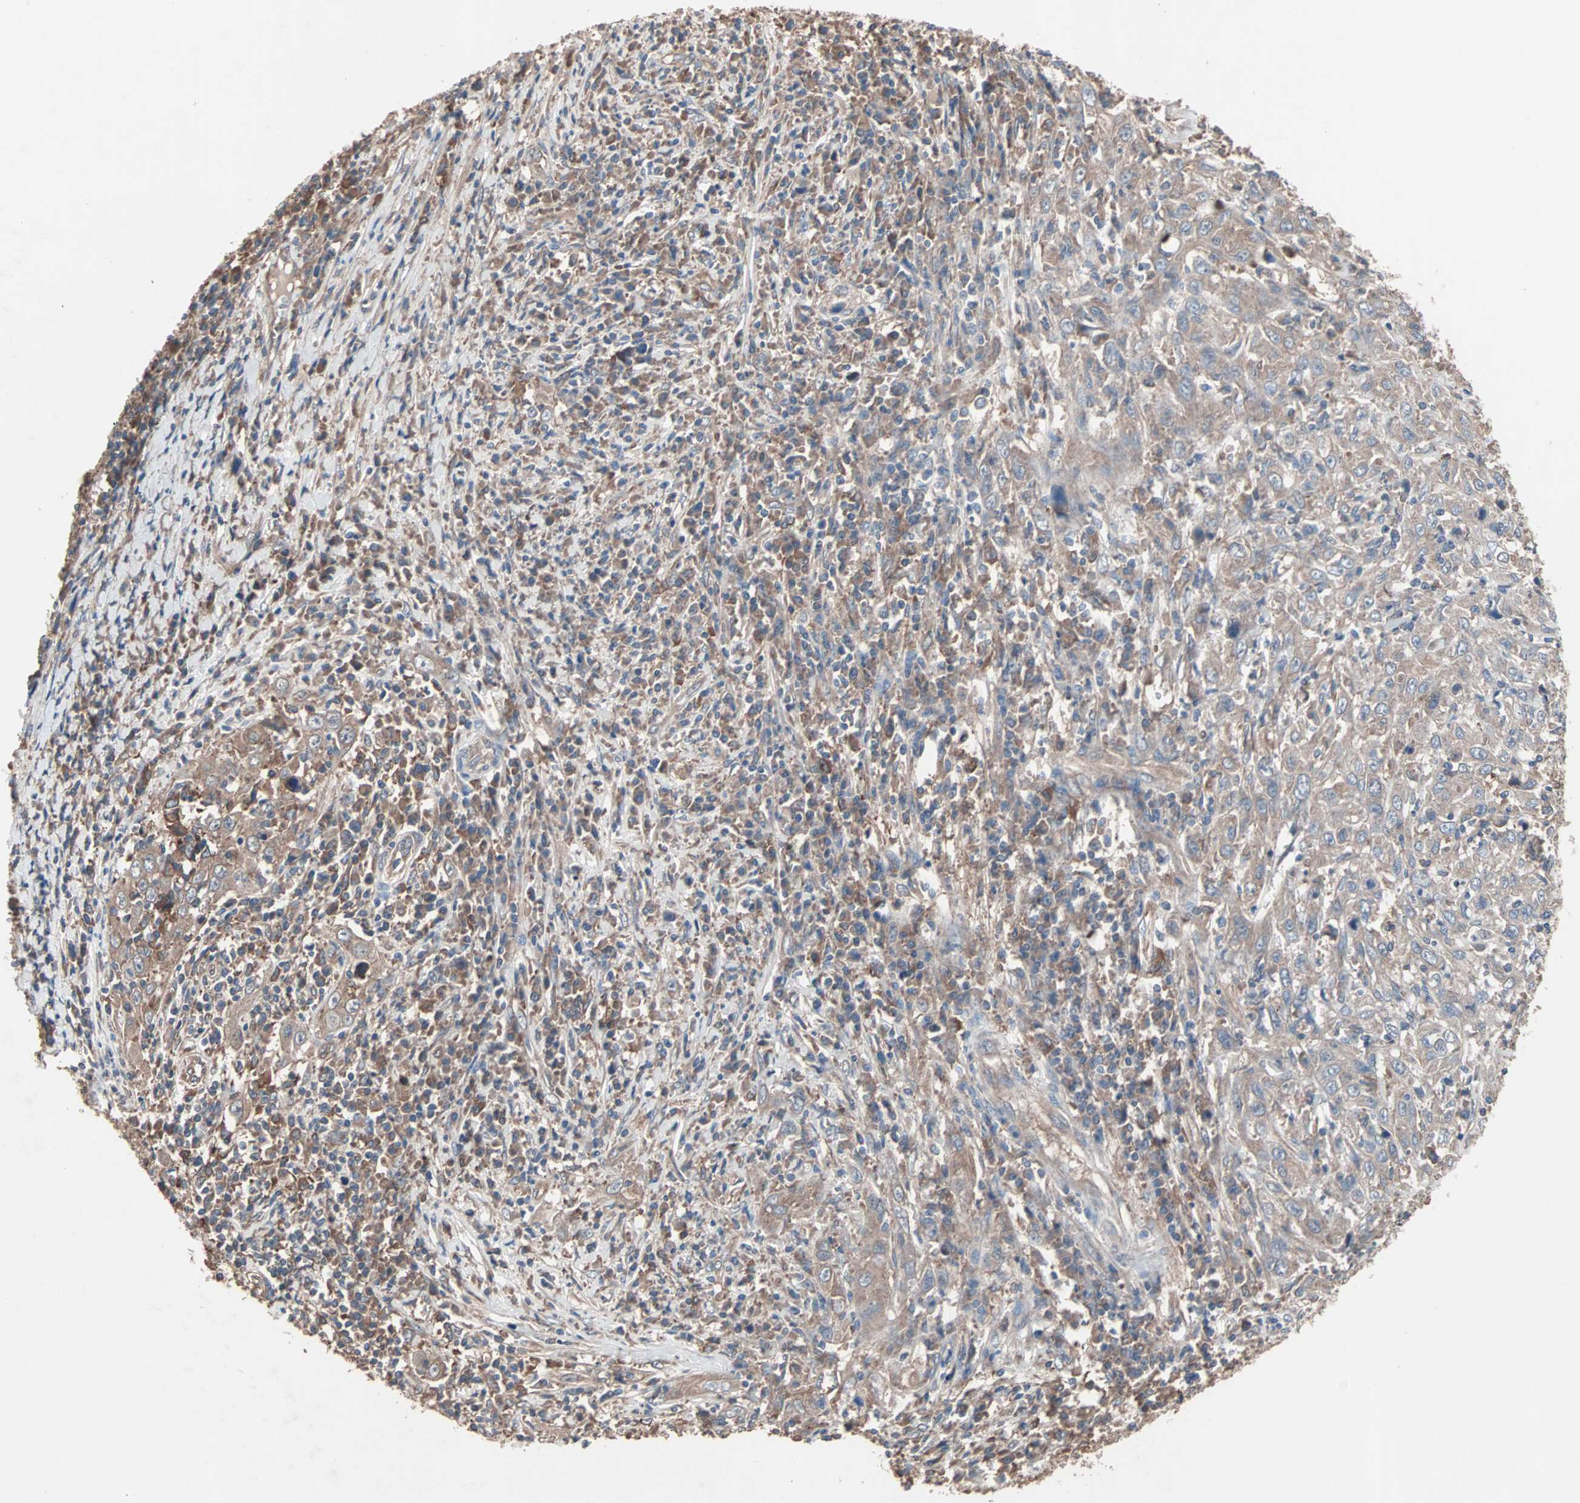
{"staining": {"intensity": "weak", "quantity": ">75%", "location": "cytoplasmic/membranous"}, "tissue": "cervical cancer", "cell_type": "Tumor cells", "image_type": "cancer", "snomed": [{"axis": "morphology", "description": "Squamous cell carcinoma, NOS"}, {"axis": "topography", "description": "Cervix"}], "caption": "Immunohistochemical staining of cervical squamous cell carcinoma displays weak cytoplasmic/membranous protein positivity in about >75% of tumor cells. (Brightfield microscopy of DAB IHC at high magnification).", "gene": "ATG7", "patient": {"sex": "female", "age": 46}}